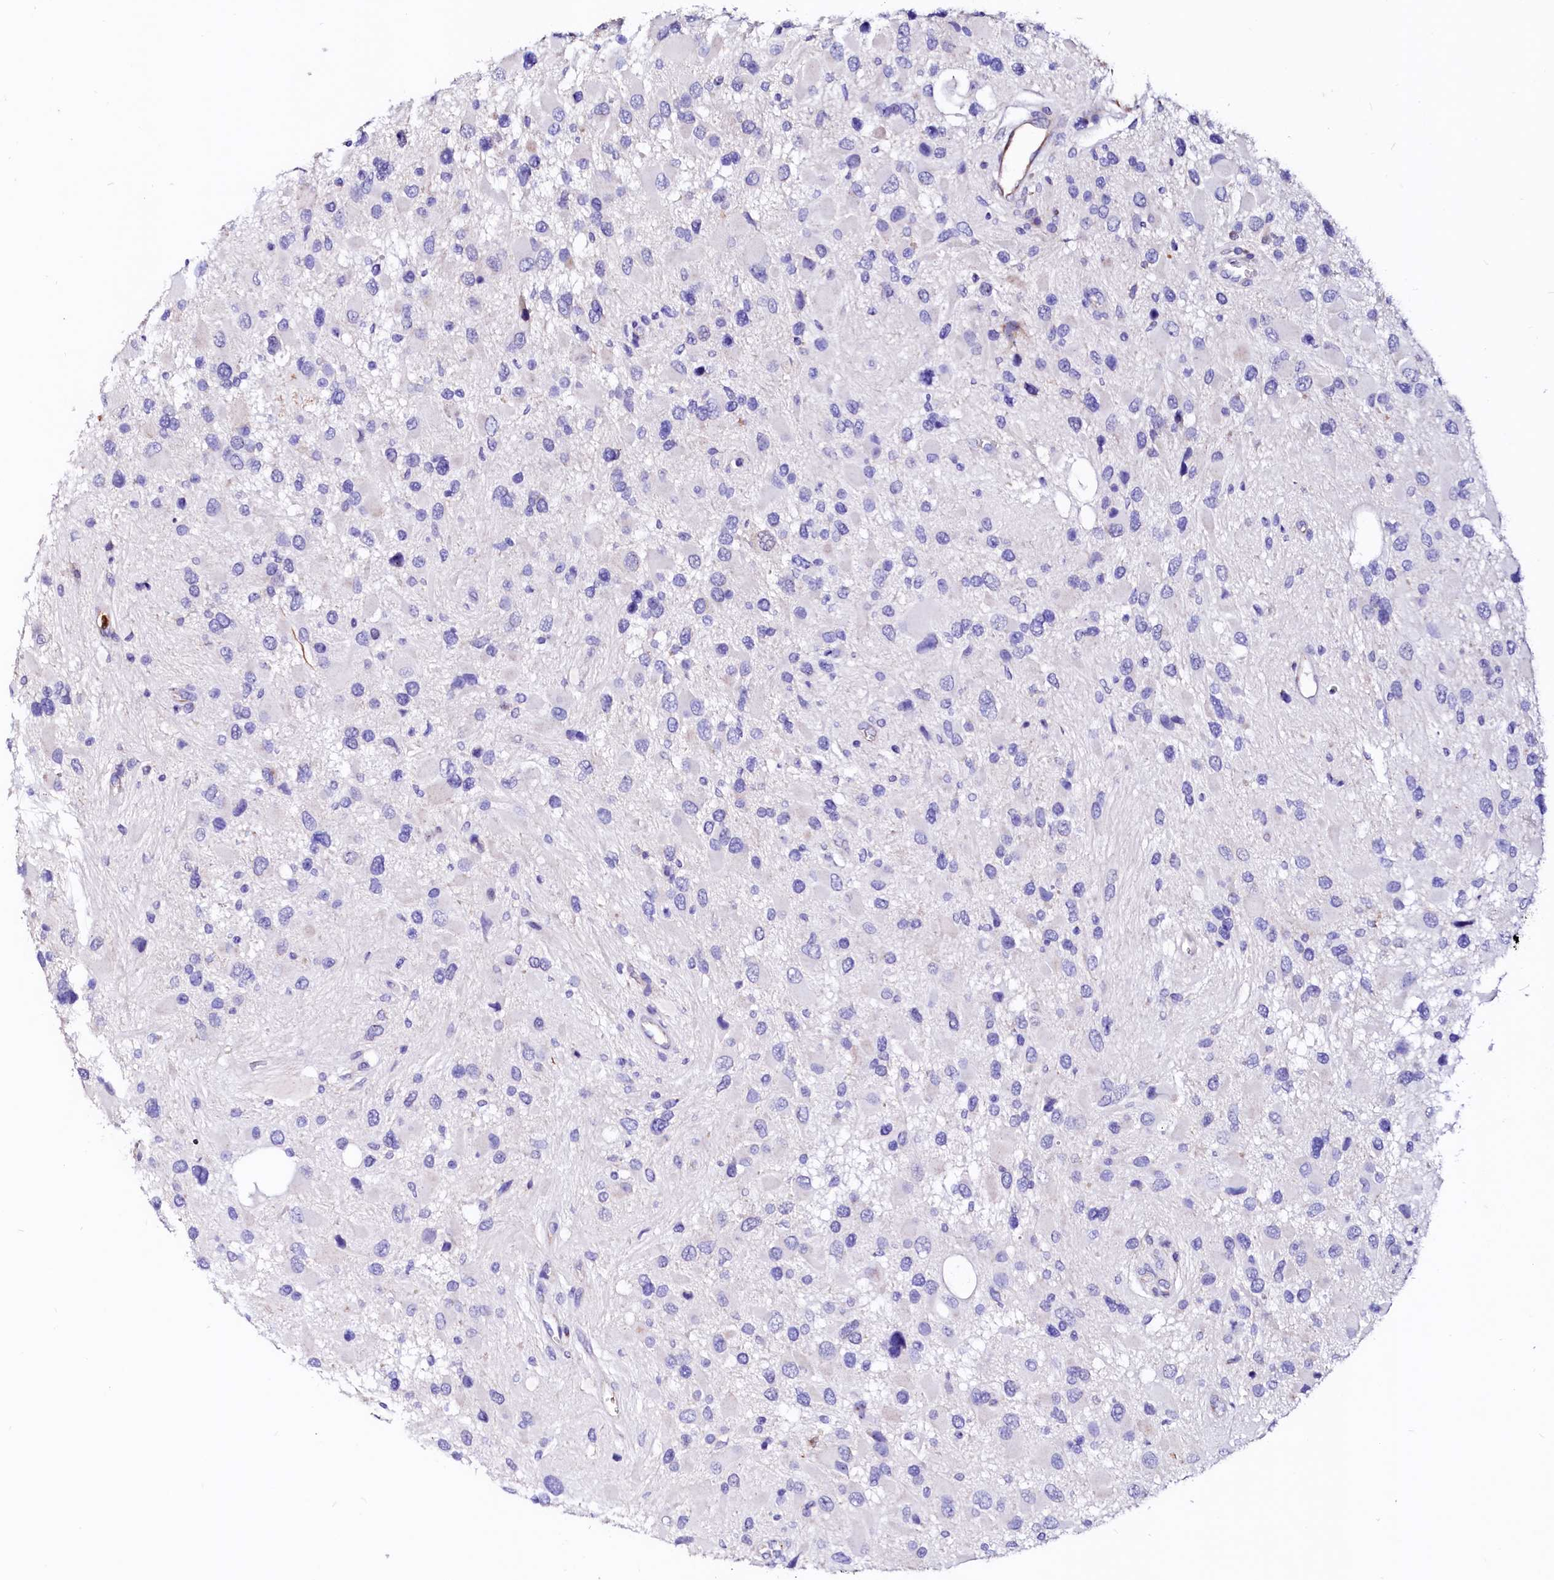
{"staining": {"intensity": "negative", "quantity": "none", "location": "none"}, "tissue": "glioma", "cell_type": "Tumor cells", "image_type": "cancer", "snomed": [{"axis": "morphology", "description": "Glioma, malignant, High grade"}, {"axis": "topography", "description": "Brain"}], "caption": "Histopathology image shows no significant protein staining in tumor cells of malignant glioma (high-grade).", "gene": "RAB27A", "patient": {"sex": "male", "age": 53}}